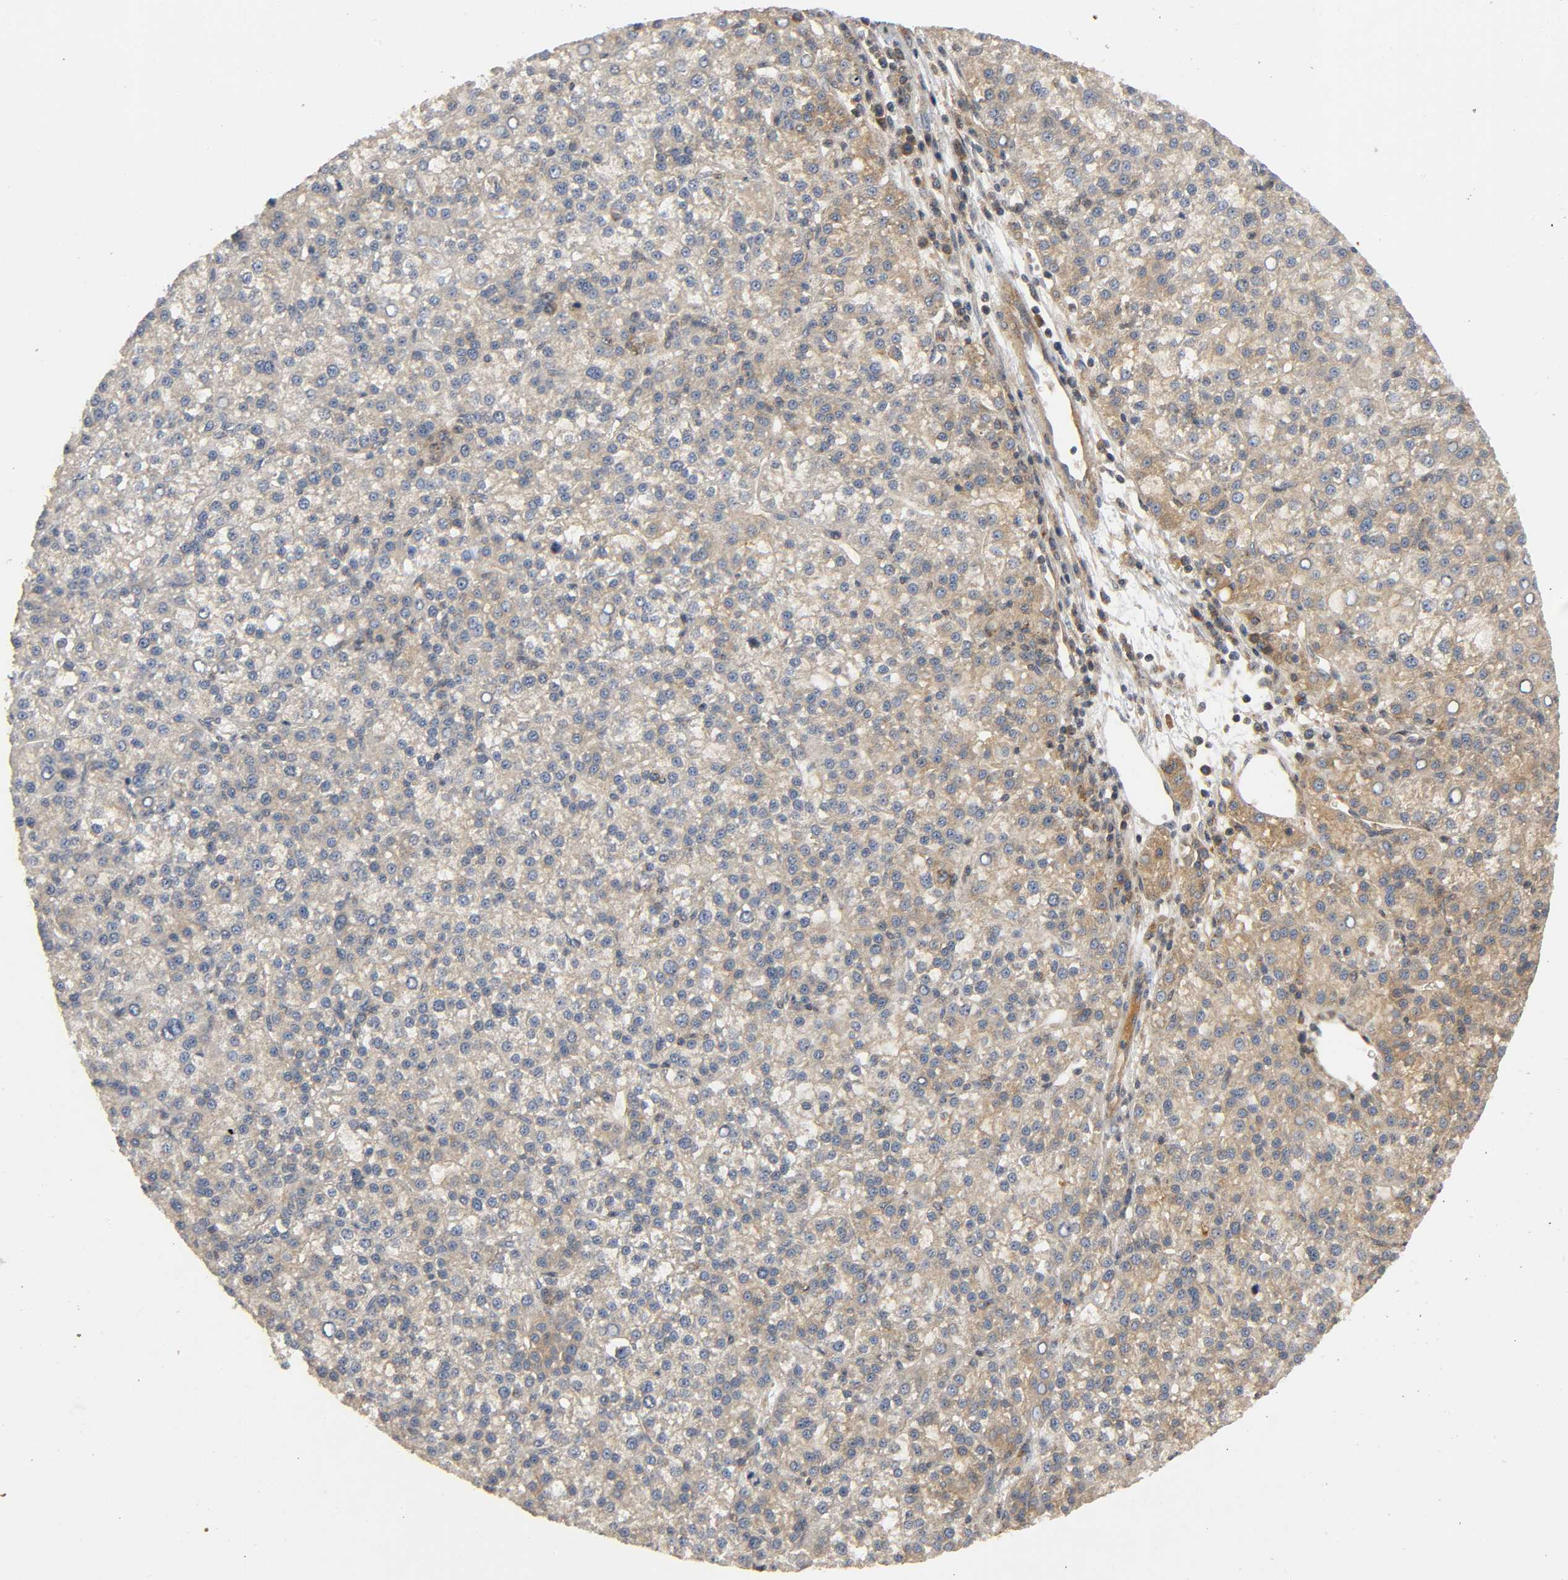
{"staining": {"intensity": "moderate", "quantity": ">75%", "location": "cytoplasmic/membranous"}, "tissue": "liver cancer", "cell_type": "Tumor cells", "image_type": "cancer", "snomed": [{"axis": "morphology", "description": "Carcinoma, Hepatocellular, NOS"}, {"axis": "topography", "description": "Liver"}], "caption": "Human liver cancer (hepatocellular carcinoma) stained for a protein (brown) exhibits moderate cytoplasmic/membranous positive staining in about >75% of tumor cells.", "gene": "IKBKB", "patient": {"sex": "female", "age": 58}}